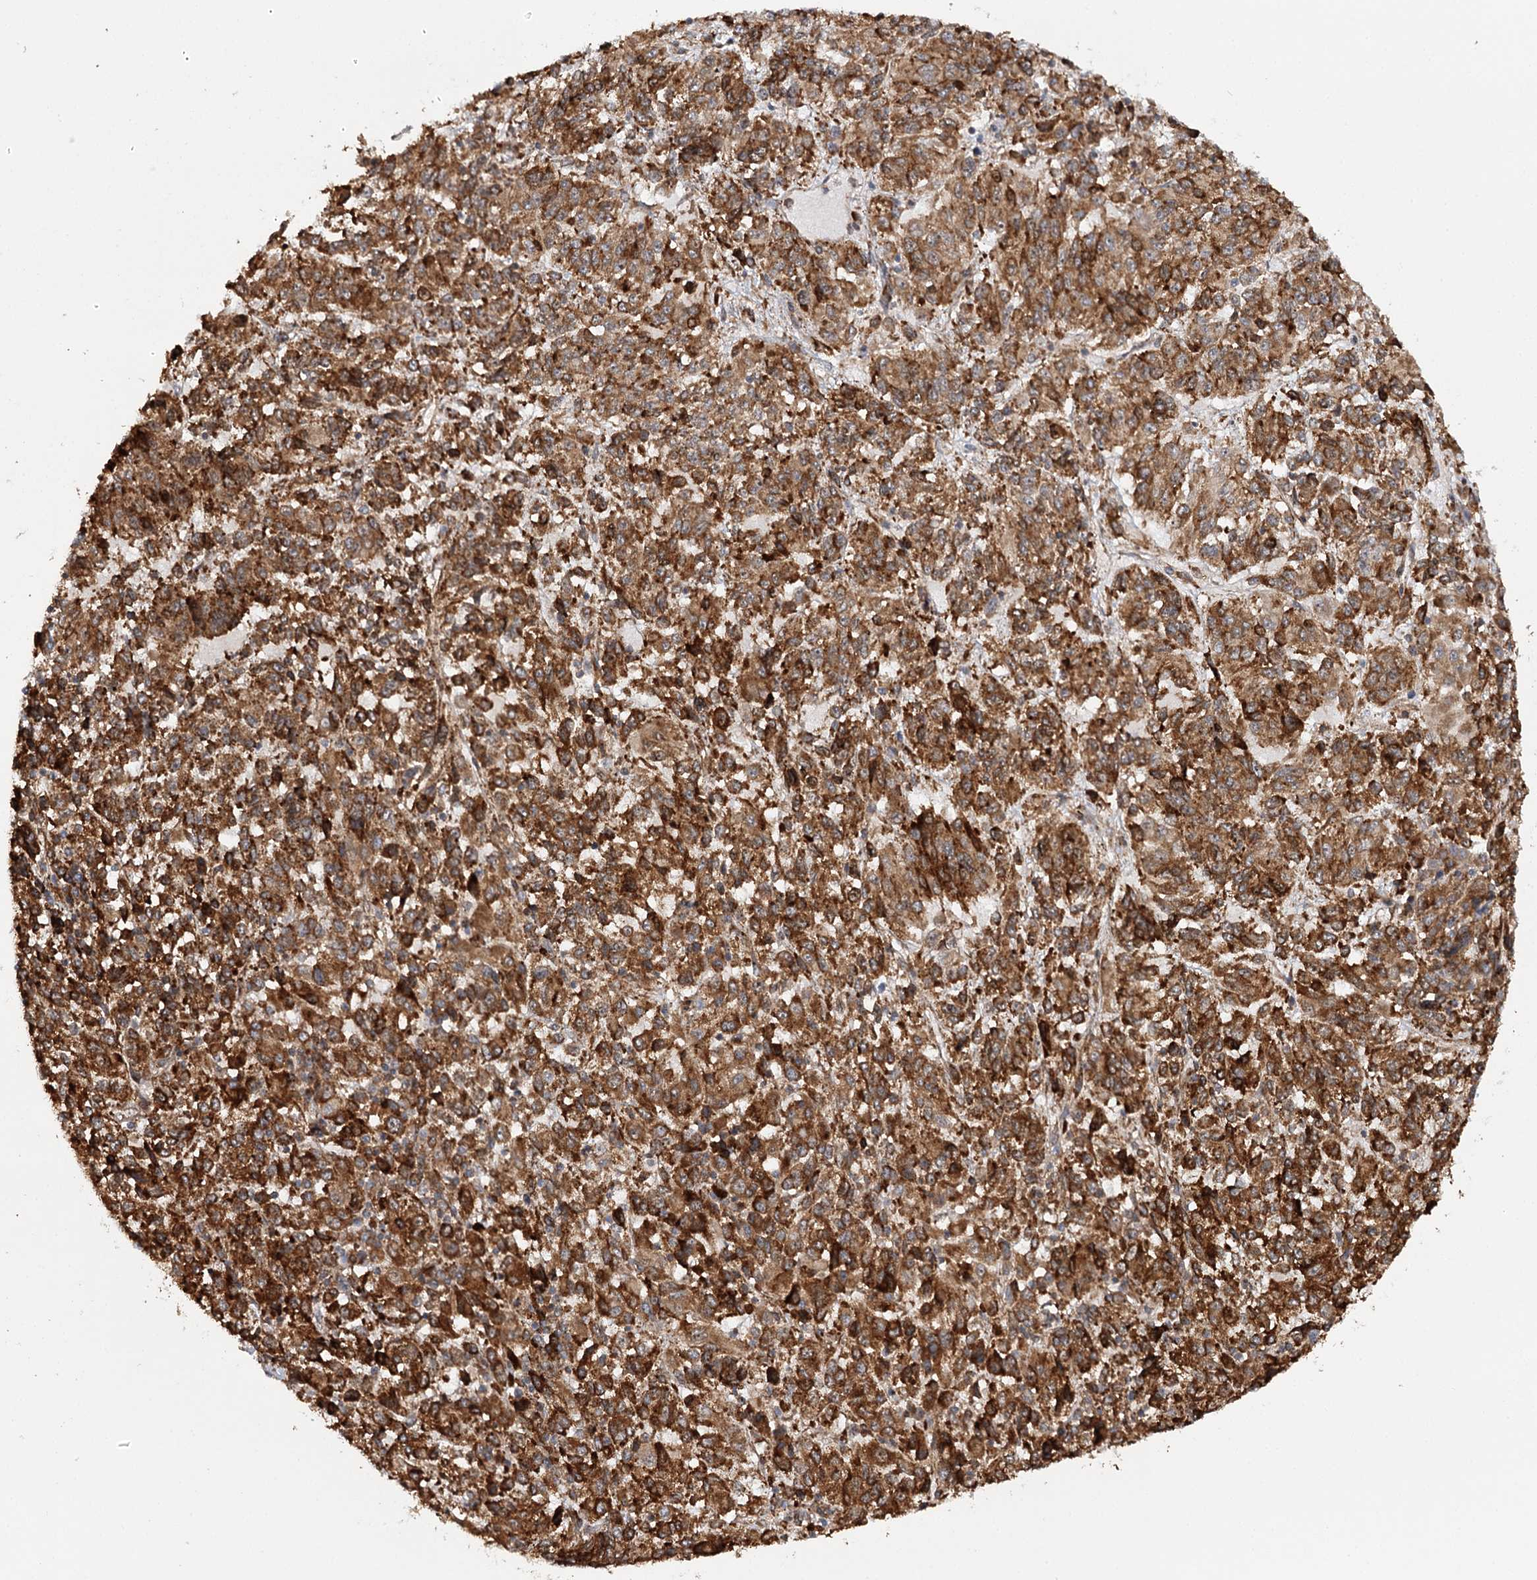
{"staining": {"intensity": "strong", "quantity": ">75%", "location": "cytoplasmic/membranous"}, "tissue": "melanoma", "cell_type": "Tumor cells", "image_type": "cancer", "snomed": [{"axis": "morphology", "description": "Malignant melanoma, Metastatic site"}, {"axis": "topography", "description": "Lung"}], "caption": "This is an image of immunohistochemistry staining of malignant melanoma (metastatic site), which shows strong staining in the cytoplasmic/membranous of tumor cells.", "gene": "MKNK1", "patient": {"sex": "male", "age": 64}}